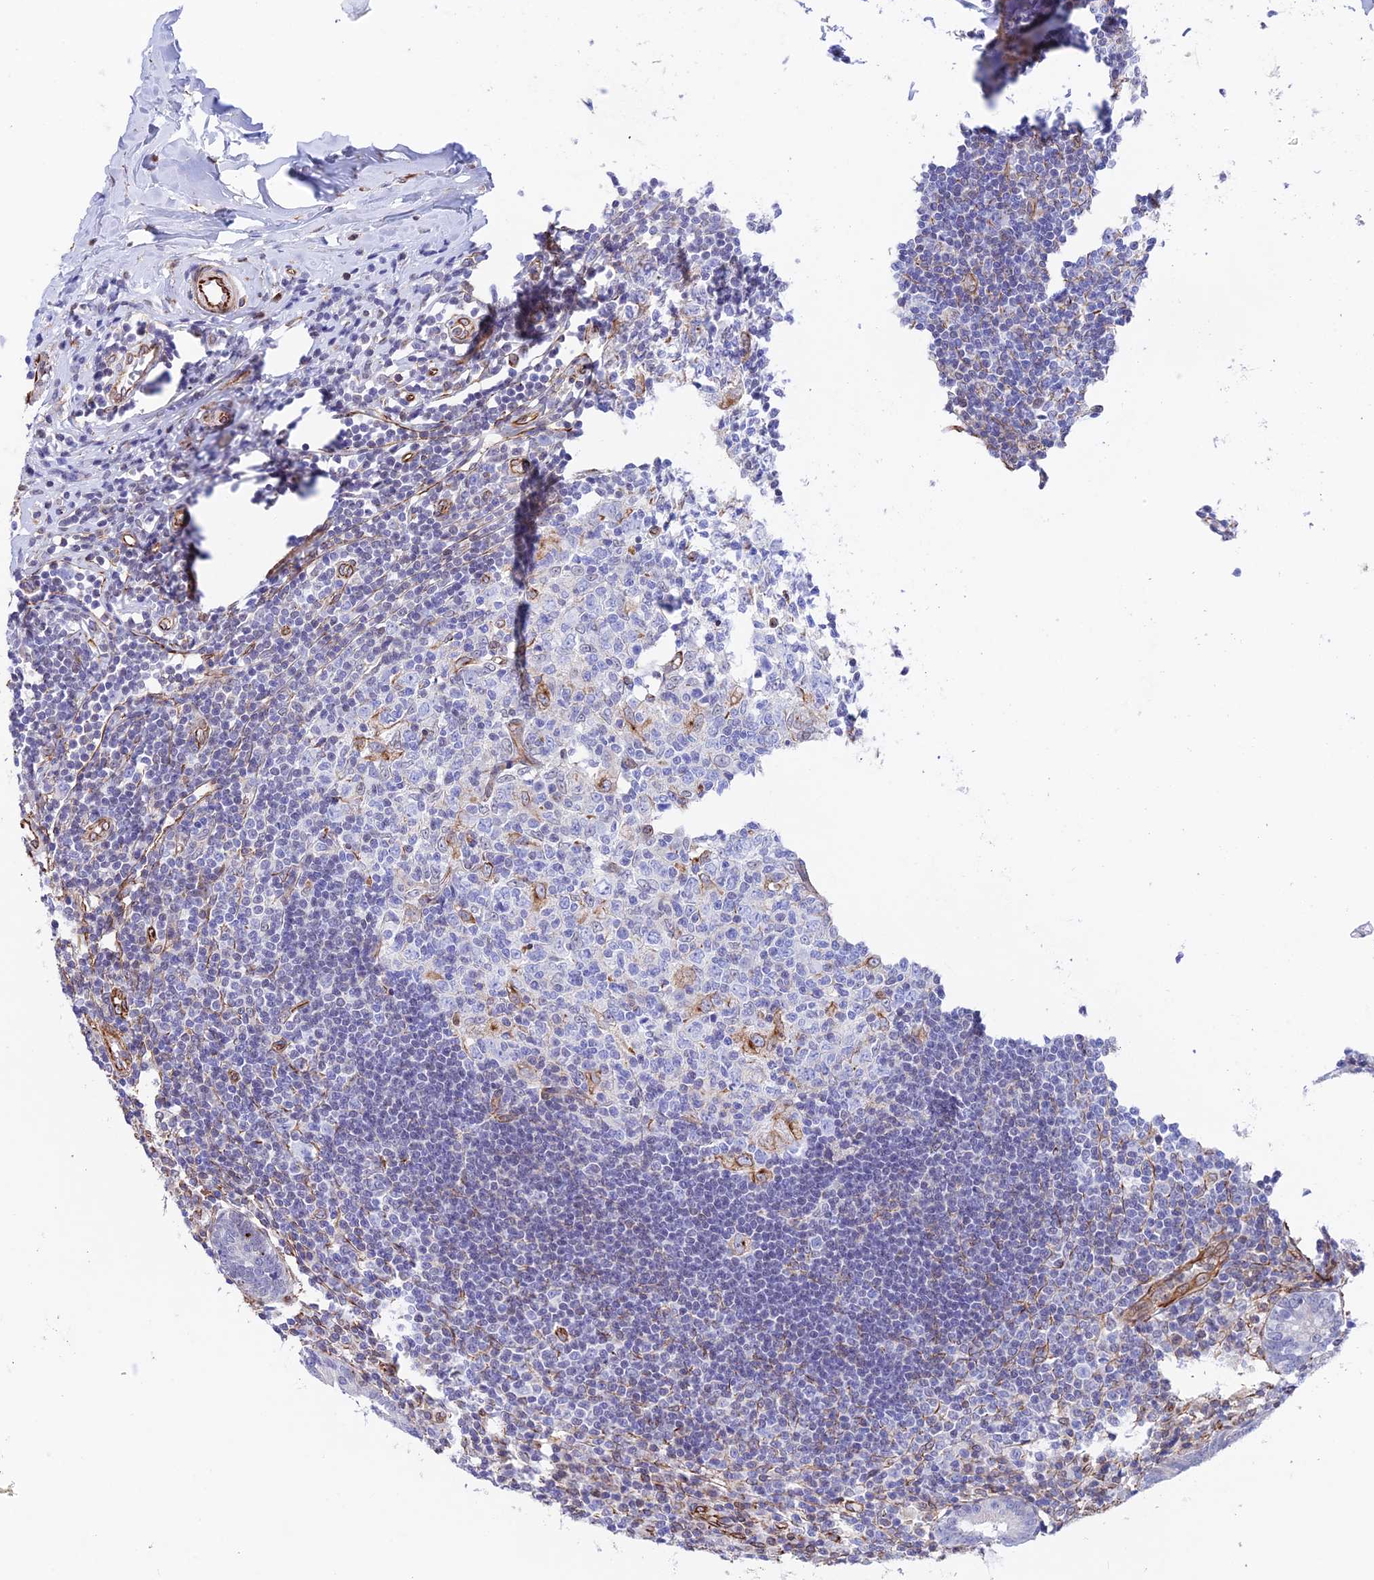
{"staining": {"intensity": "negative", "quantity": "none", "location": "none"}, "tissue": "appendix", "cell_type": "Glandular cells", "image_type": "normal", "snomed": [{"axis": "morphology", "description": "Normal tissue, NOS"}, {"axis": "topography", "description": "Appendix"}], "caption": "Glandular cells show no significant staining in benign appendix.", "gene": "ZNF652", "patient": {"sex": "female", "age": 54}}